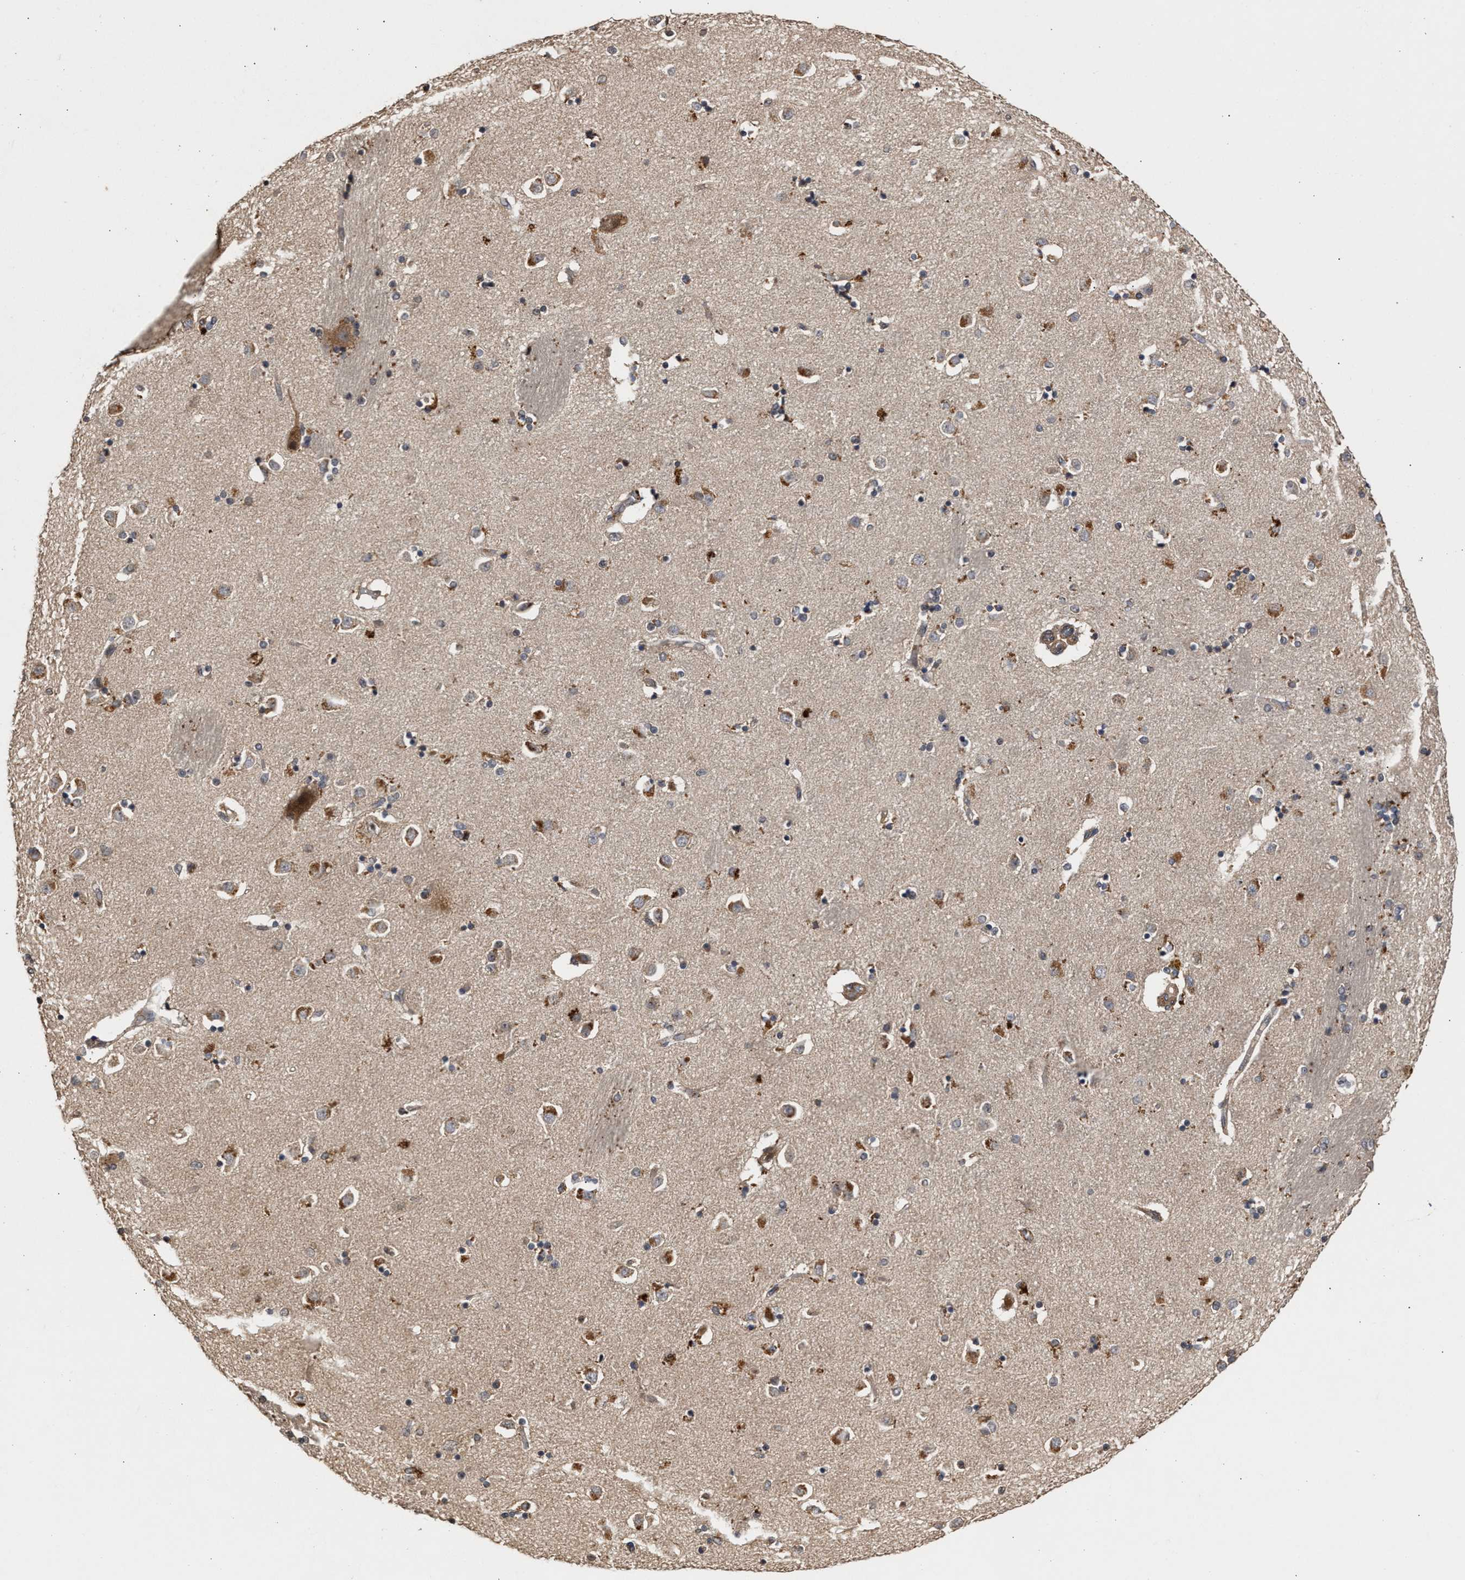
{"staining": {"intensity": "moderate", "quantity": "25%-75%", "location": "cytoplasmic/membranous"}, "tissue": "caudate", "cell_type": "Glial cells", "image_type": "normal", "snomed": [{"axis": "morphology", "description": "Normal tissue, NOS"}, {"axis": "topography", "description": "Lateral ventricle wall"}], "caption": "Protein staining of benign caudate displays moderate cytoplasmic/membranous staining in approximately 25%-75% of glial cells.", "gene": "SAR1A", "patient": {"sex": "female", "age": 54}}